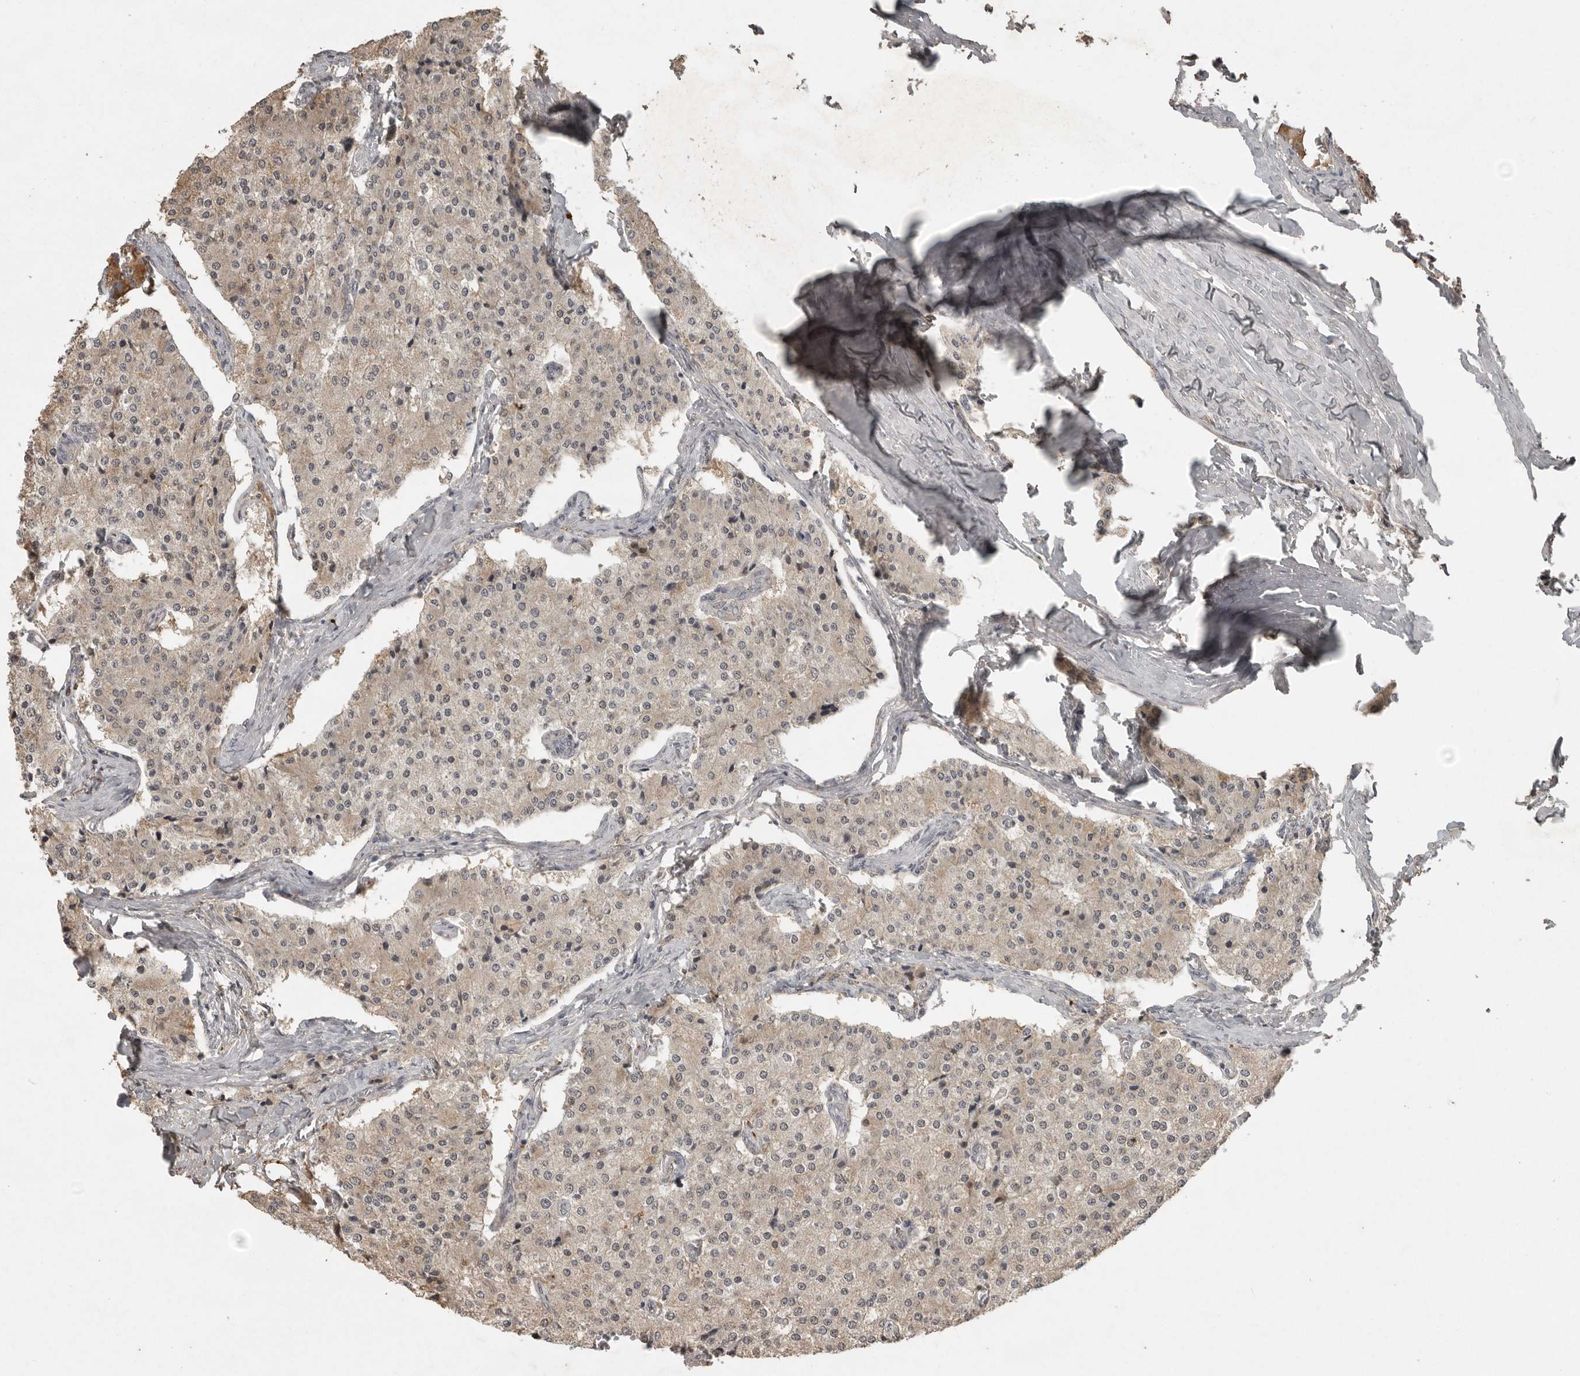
{"staining": {"intensity": "weak", "quantity": "<25%", "location": "cytoplasmic/membranous"}, "tissue": "carcinoid", "cell_type": "Tumor cells", "image_type": "cancer", "snomed": [{"axis": "morphology", "description": "Carcinoid, malignant, NOS"}, {"axis": "topography", "description": "Colon"}], "caption": "Human malignant carcinoid stained for a protein using immunohistochemistry shows no expression in tumor cells.", "gene": "CTF1", "patient": {"sex": "female", "age": 52}}